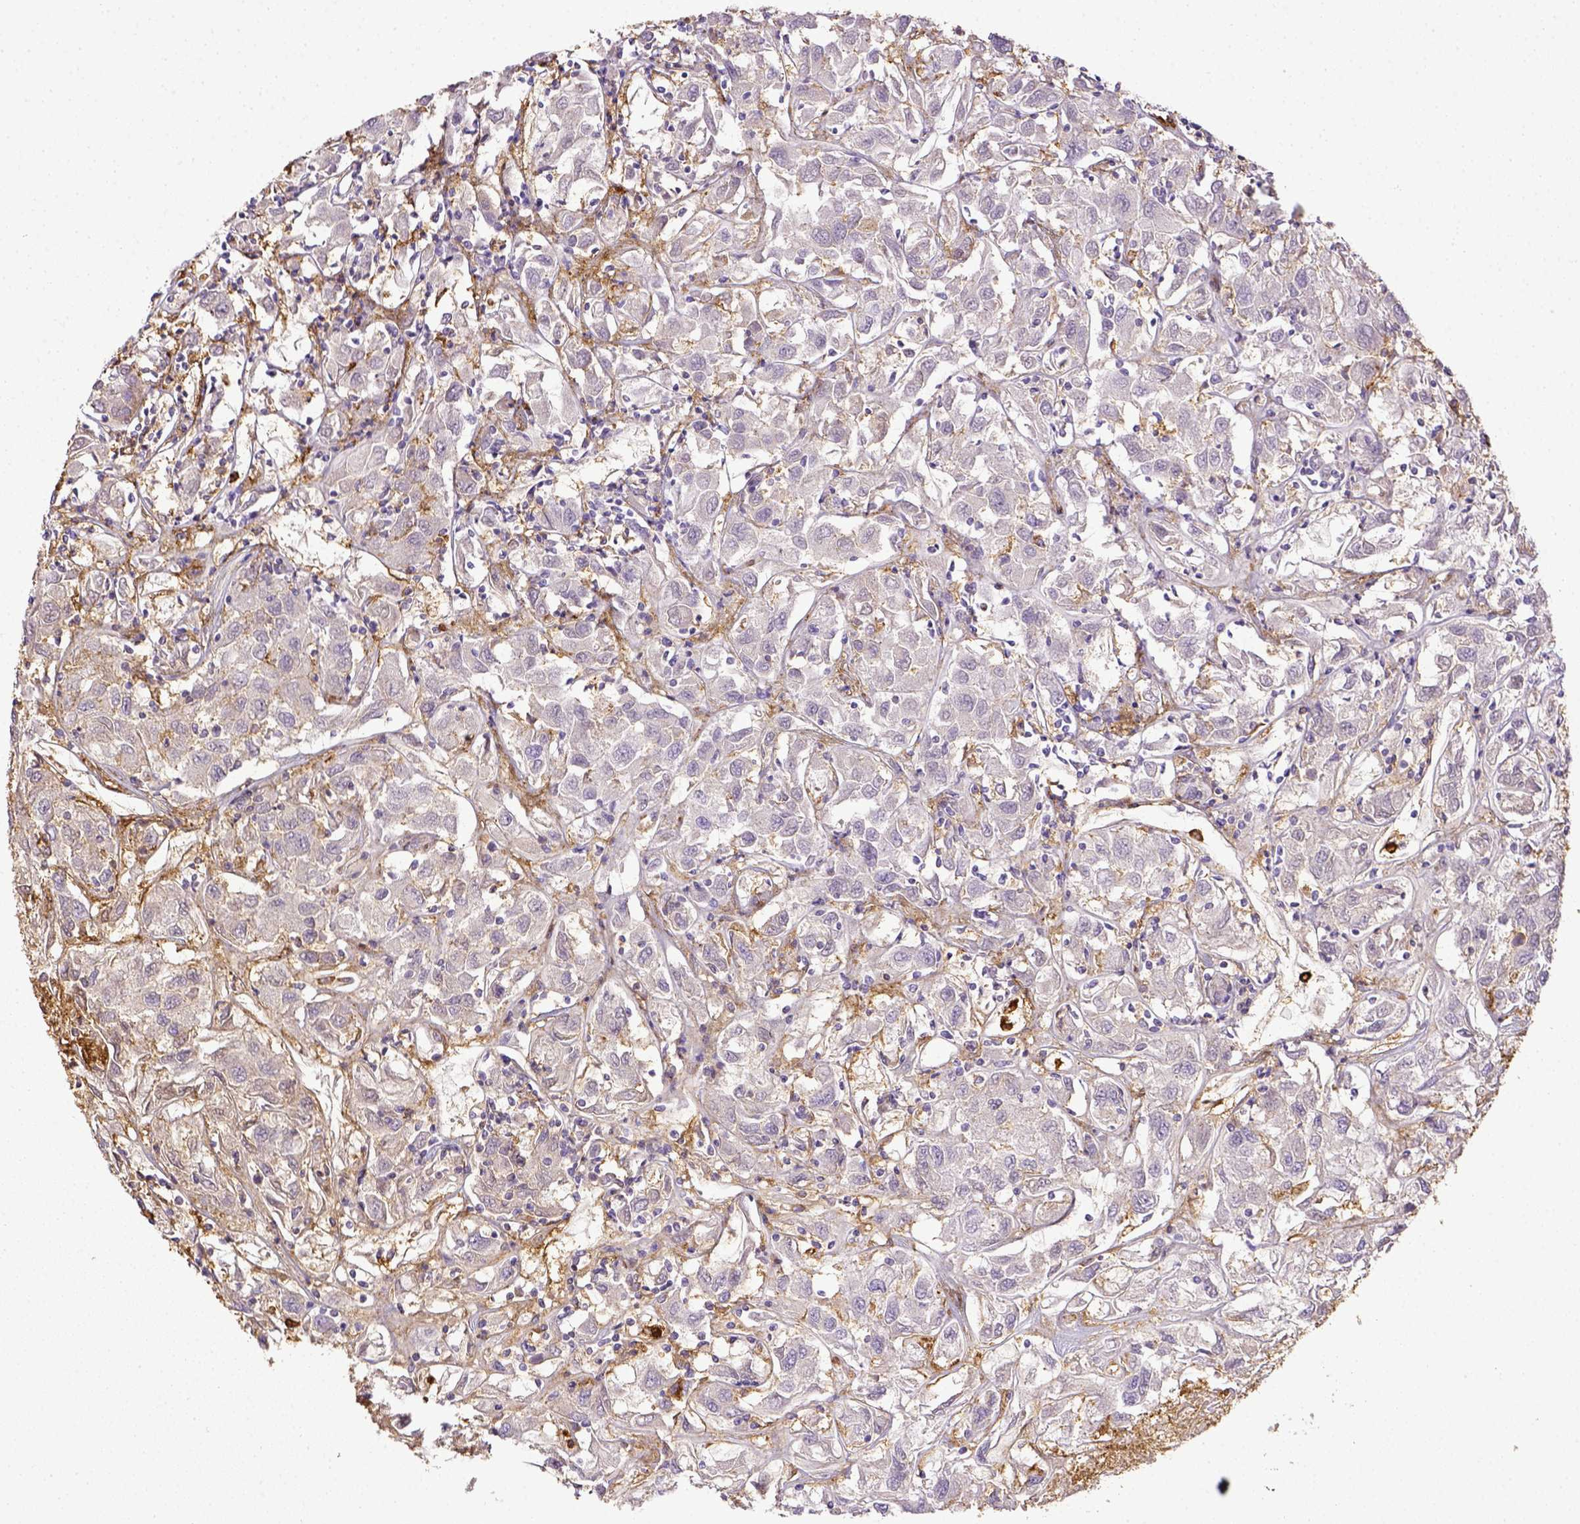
{"staining": {"intensity": "negative", "quantity": "none", "location": "none"}, "tissue": "renal cancer", "cell_type": "Tumor cells", "image_type": "cancer", "snomed": [{"axis": "morphology", "description": "Adenocarcinoma, NOS"}, {"axis": "topography", "description": "Kidney"}], "caption": "A photomicrograph of human renal cancer is negative for staining in tumor cells. (DAB immunohistochemistry (IHC) visualized using brightfield microscopy, high magnification).", "gene": "ITGAM", "patient": {"sex": "female", "age": 76}}